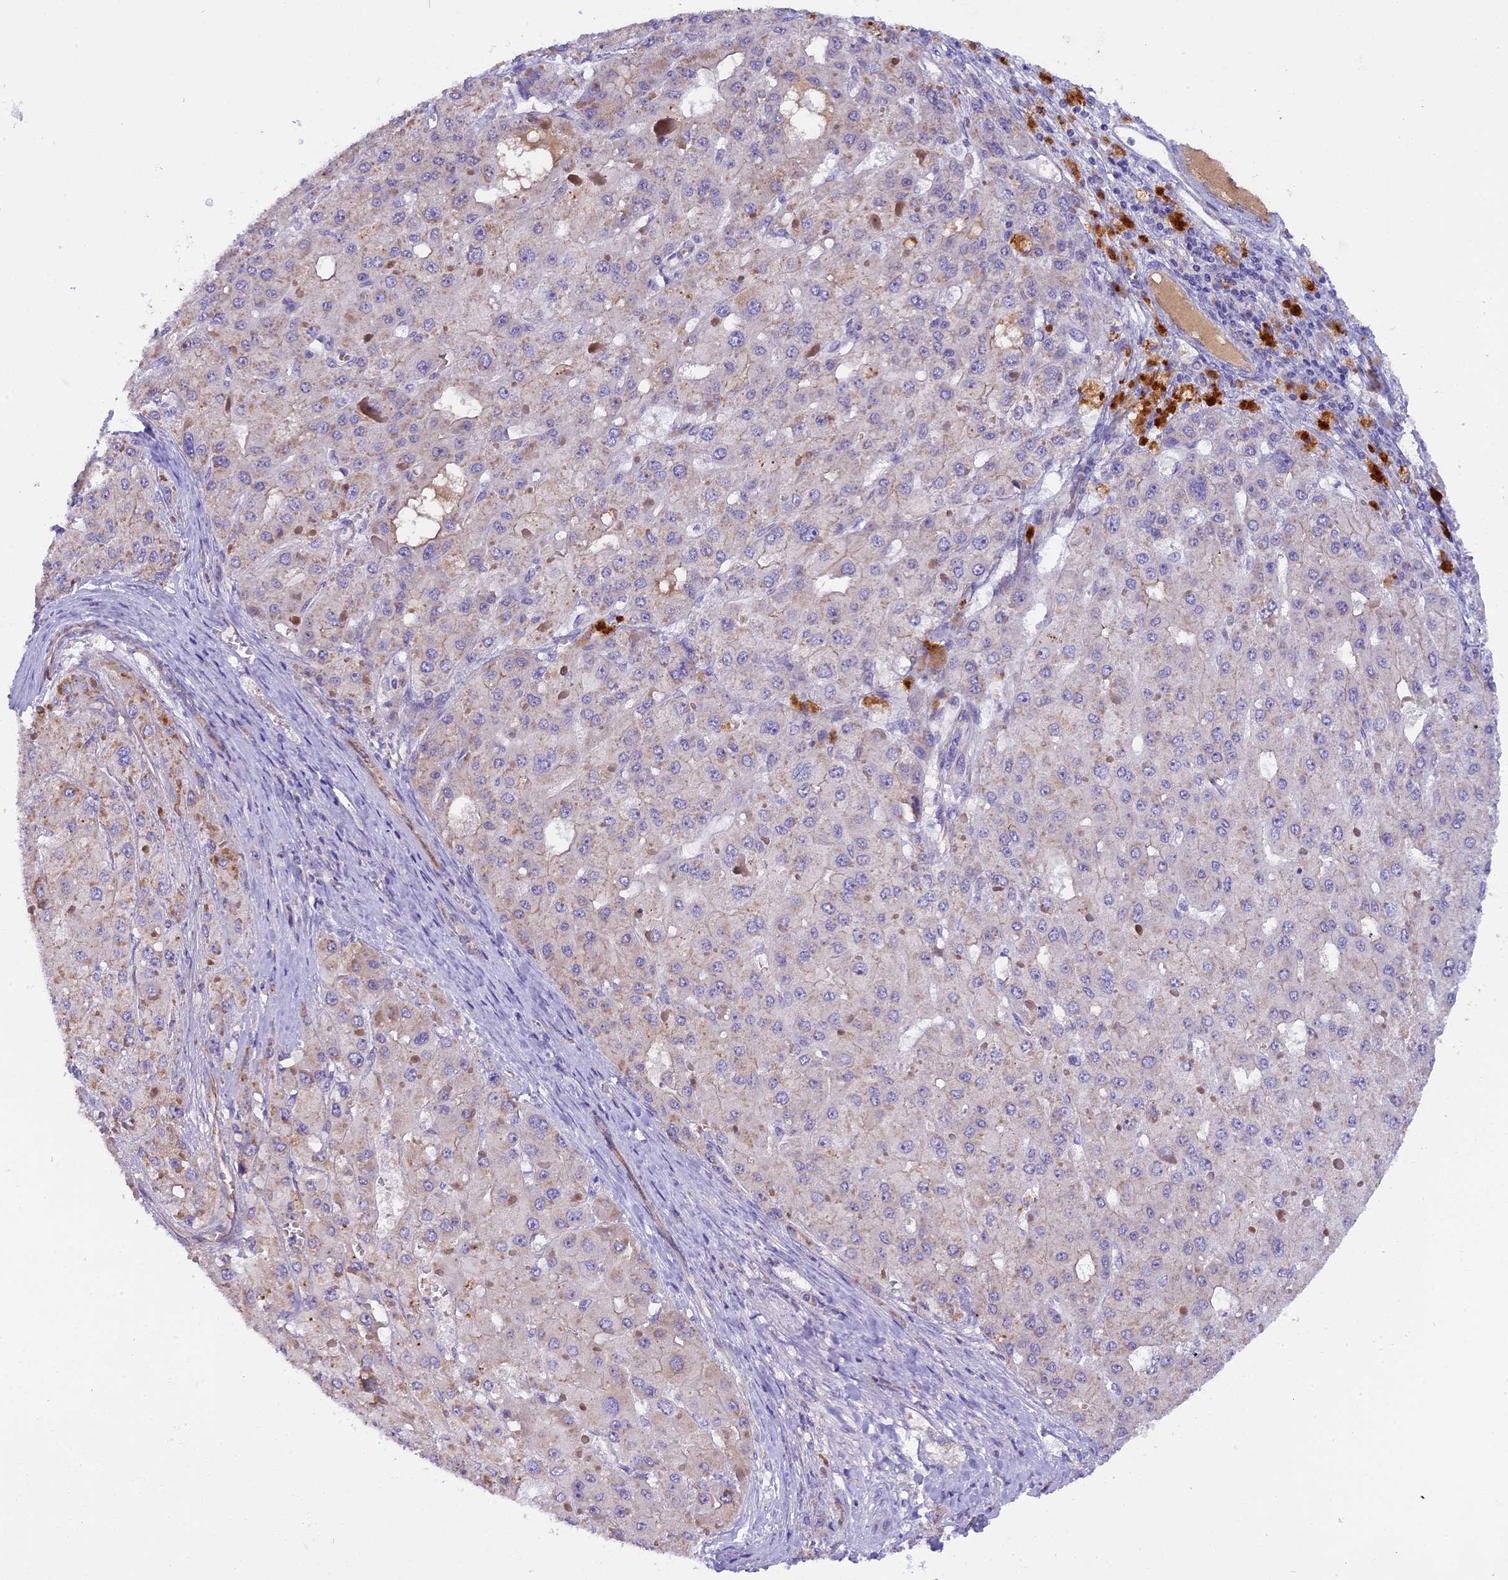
{"staining": {"intensity": "negative", "quantity": "none", "location": "none"}, "tissue": "liver cancer", "cell_type": "Tumor cells", "image_type": "cancer", "snomed": [{"axis": "morphology", "description": "Carcinoma, Hepatocellular, NOS"}, {"axis": "topography", "description": "Liver"}], "caption": "A micrograph of human liver cancer is negative for staining in tumor cells.", "gene": "CCDC32", "patient": {"sex": "female", "age": 73}}